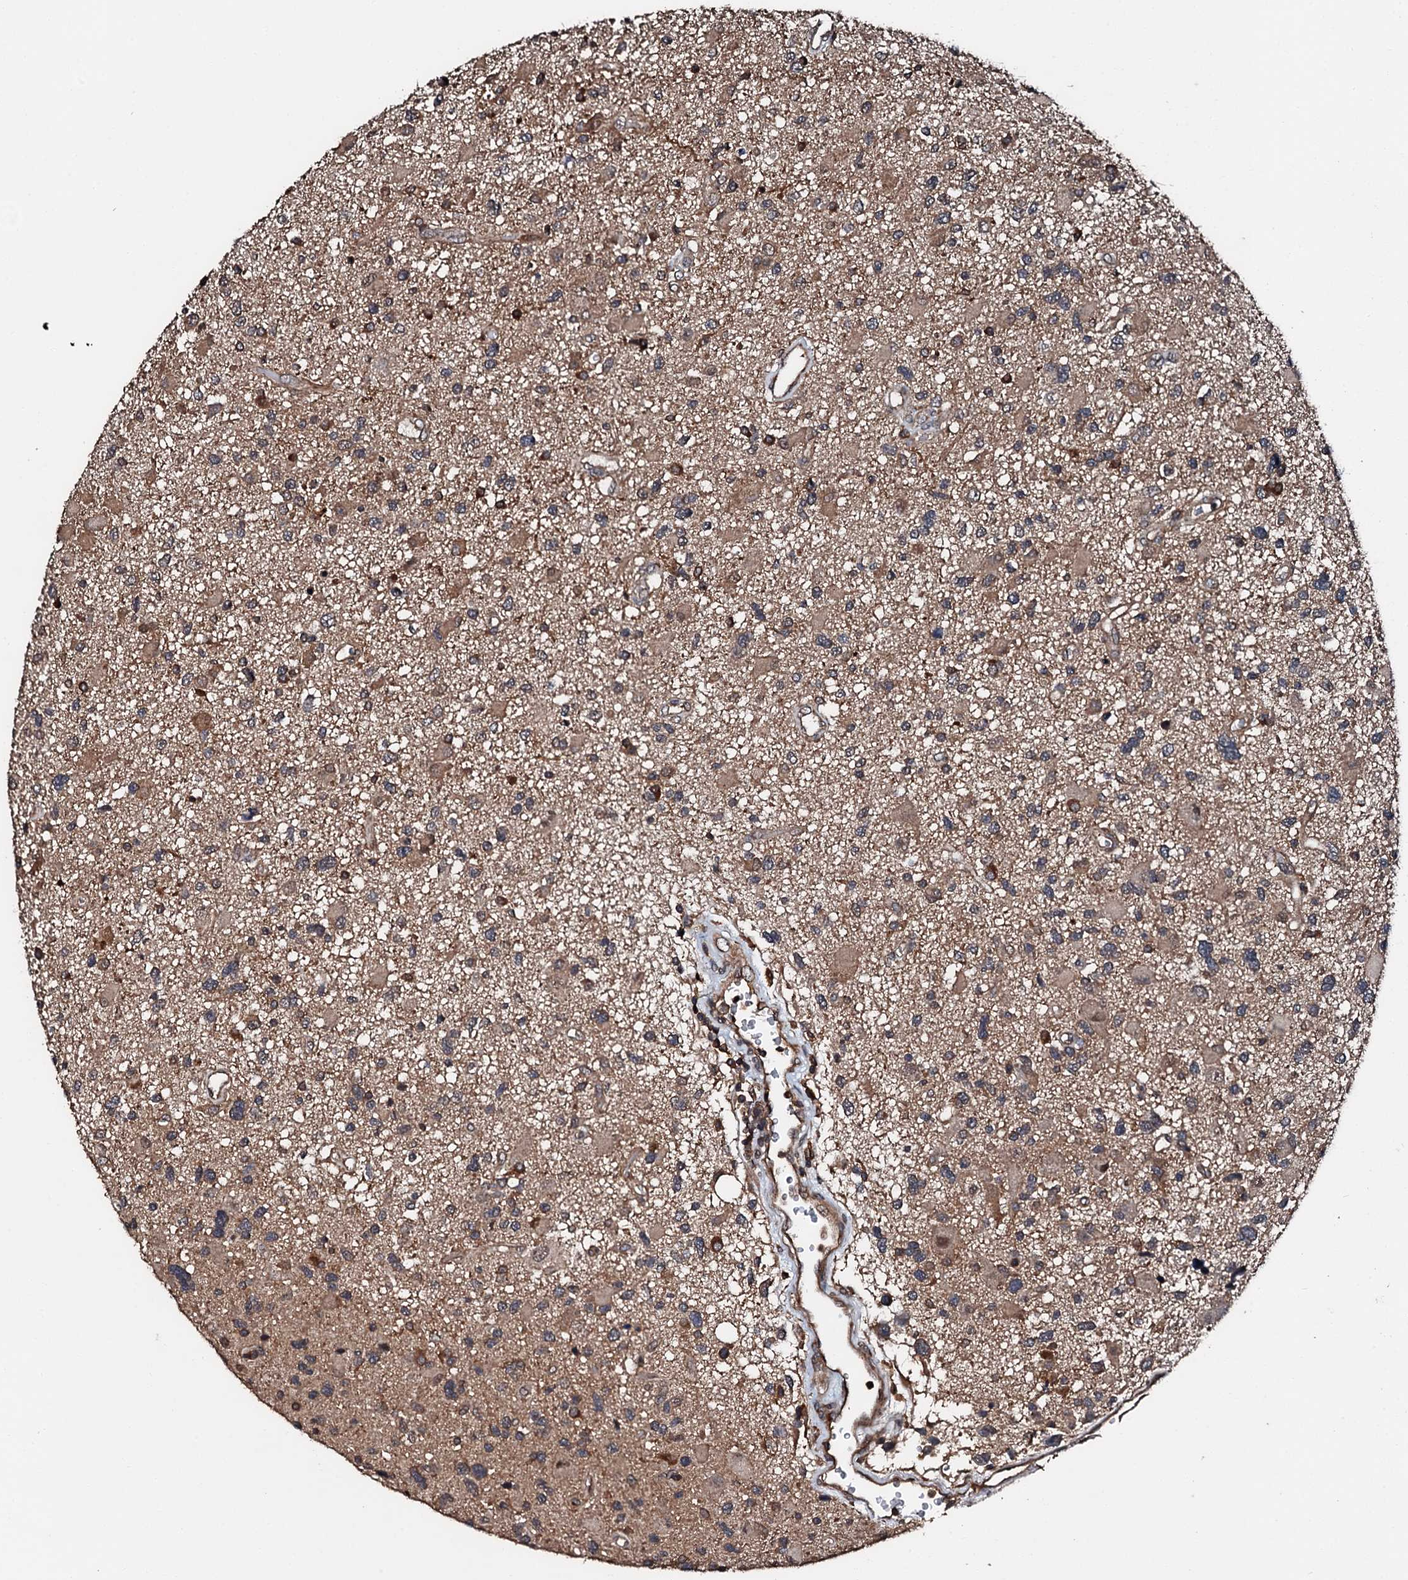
{"staining": {"intensity": "moderate", "quantity": "<25%", "location": "cytoplasmic/membranous"}, "tissue": "glioma", "cell_type": "Tumor cells", "image_type": "cancer", "snomed": [{"axis": "morphology", "description": "Glioma, malignant, High grade"}, {"axis": "topography", "description": "Brain"}], "caption": "The photomicrograph displays staining of high-grade glioma (malignant), revealing moderate cytoplasmic/membranous protein expression (brown color) within tumor cells.", "gene": "FGD4", "patient": {"sex": "male", "age": 33}}